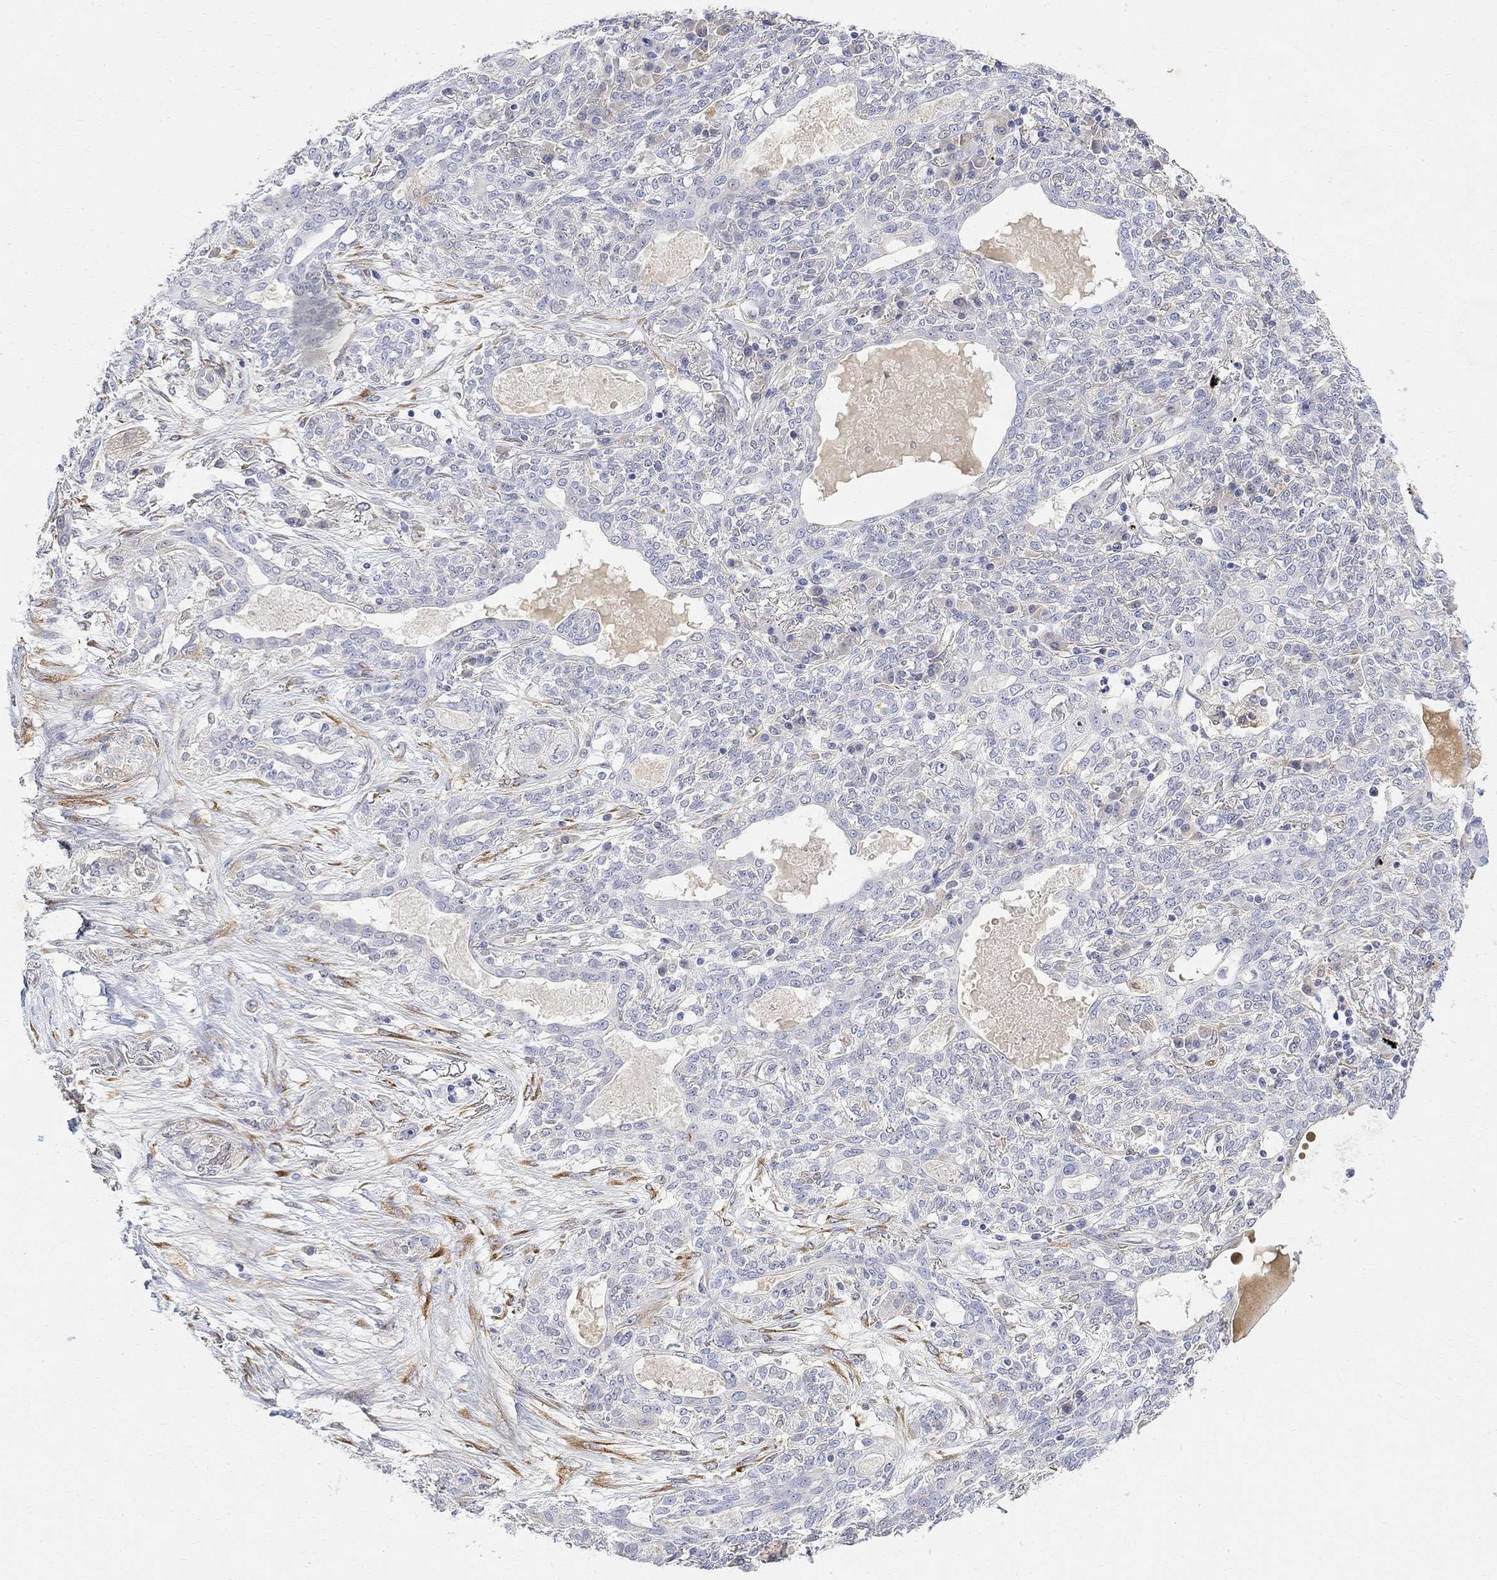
{"staining": {"intensity": "negative", "quantity": "none", "location": "none"}, "tissue": "lung cancer", "cell_type": "Tumor cells", "image_type": "cancer", "snomed": [{"axis": "morphology", "description": "Squamous cell carcinoma, NOS"}, {"axis": "topography", "description": "Lung"}], "caption": "Lung squamous cell carcinoma was stained to show a protein in brown. There is no significant staining in tumor cells.", "gene": "FNDC5", "patient": {"sex": "female", "age": 70}}